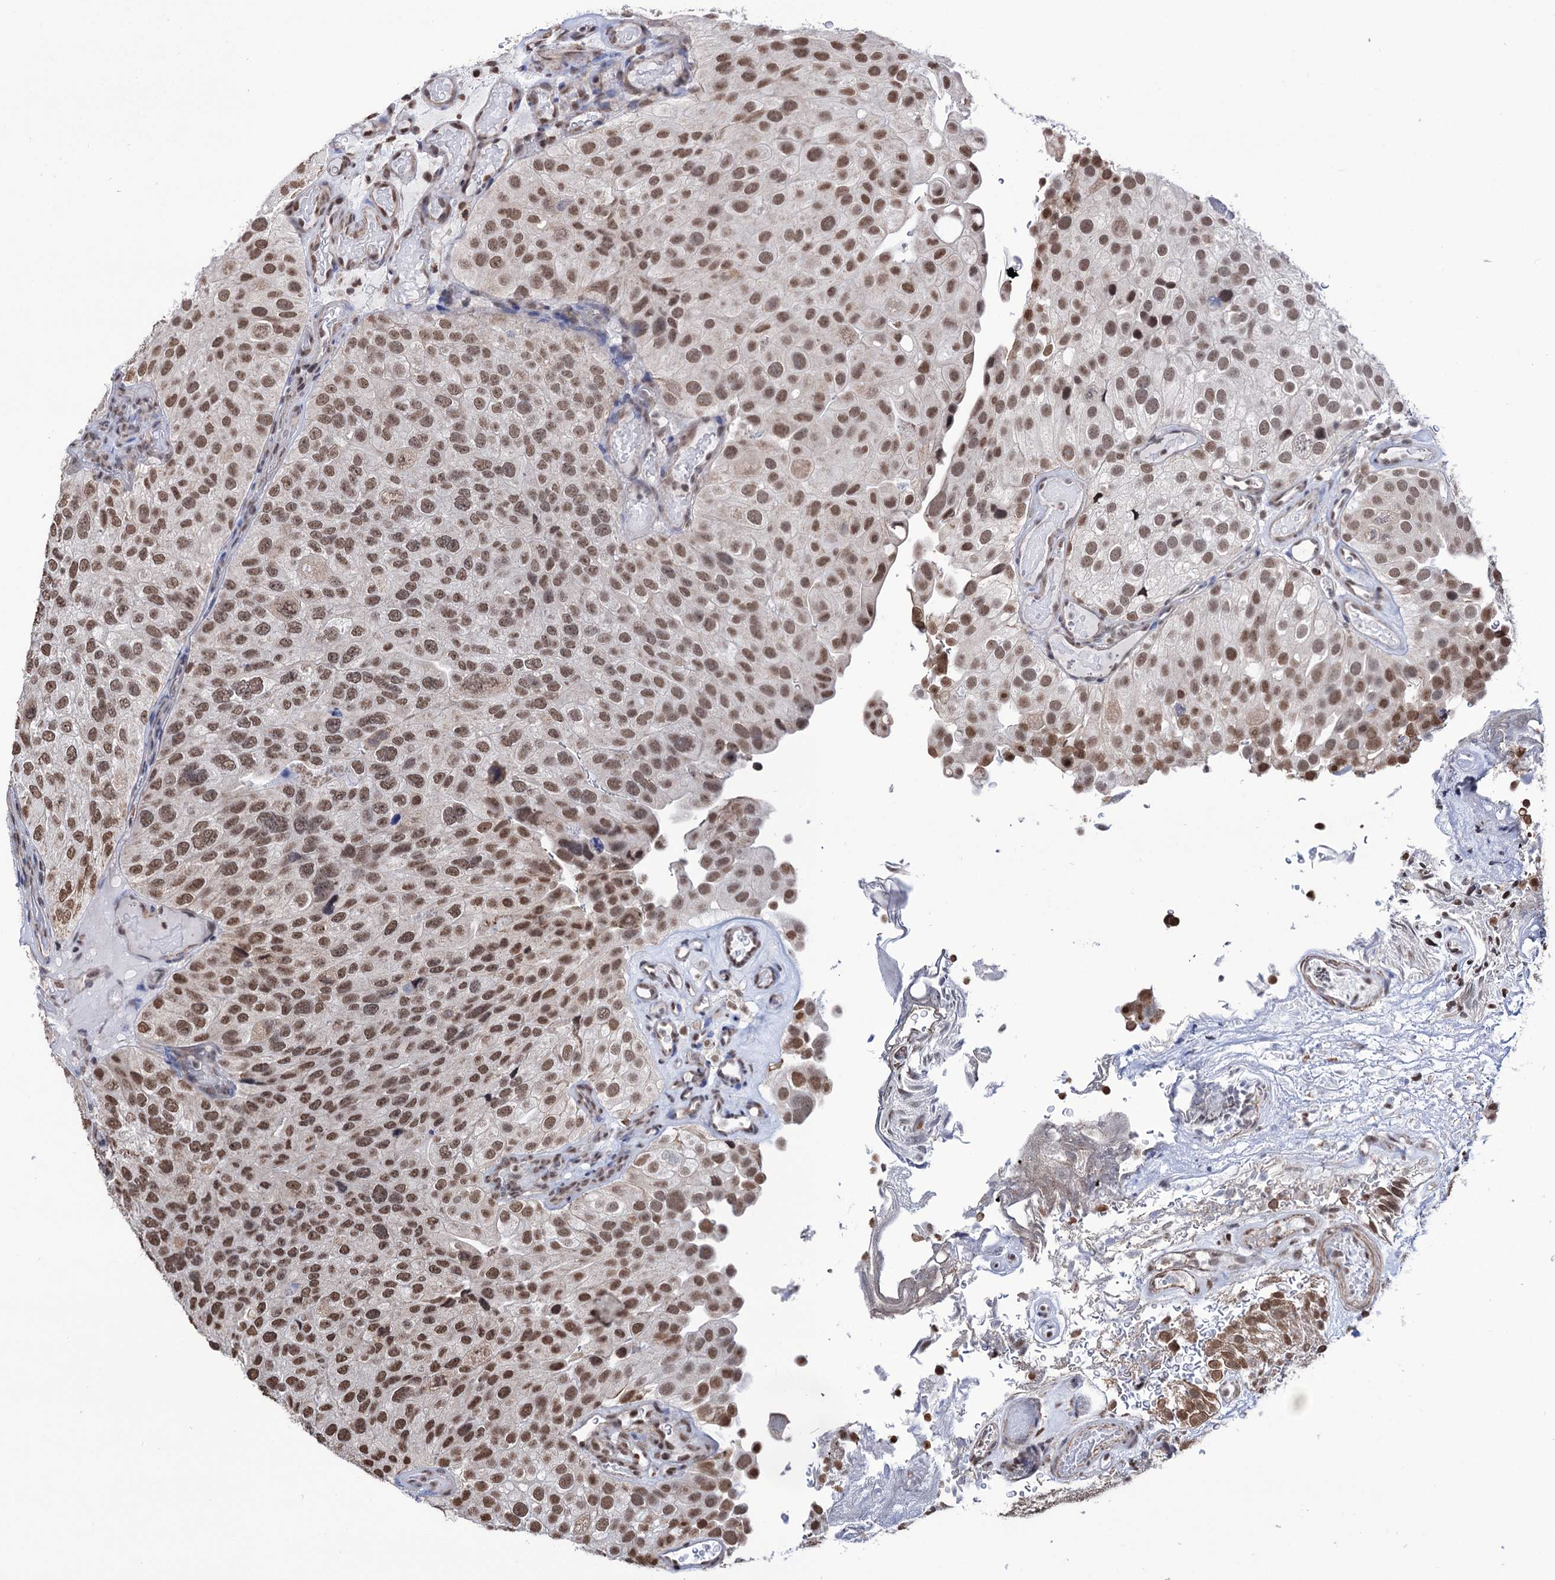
{"staining": {"intensity": "moderate", "quantity": ">75%", "location": "nuclear"}, "tissue": "urothelial cancer", "cell_type": "Tumor cells", "image_type": "cancer", "snomed": [{"axis": "morphology", "description": "Urothelial carcinoma, Low grade"}, {"axis": "topography", "description": "Urinary bladder"}], "caption": "Low-grade urothelial carcinoma stained for a protein demonstrates moderate nuclear positivity in tumor cells. Immunohistochemistry (ihc) stains the protein in brown and the nuclei are stained blue.", "gene": "ABHD10", "patient": {"sex": "male", "age": 78}}